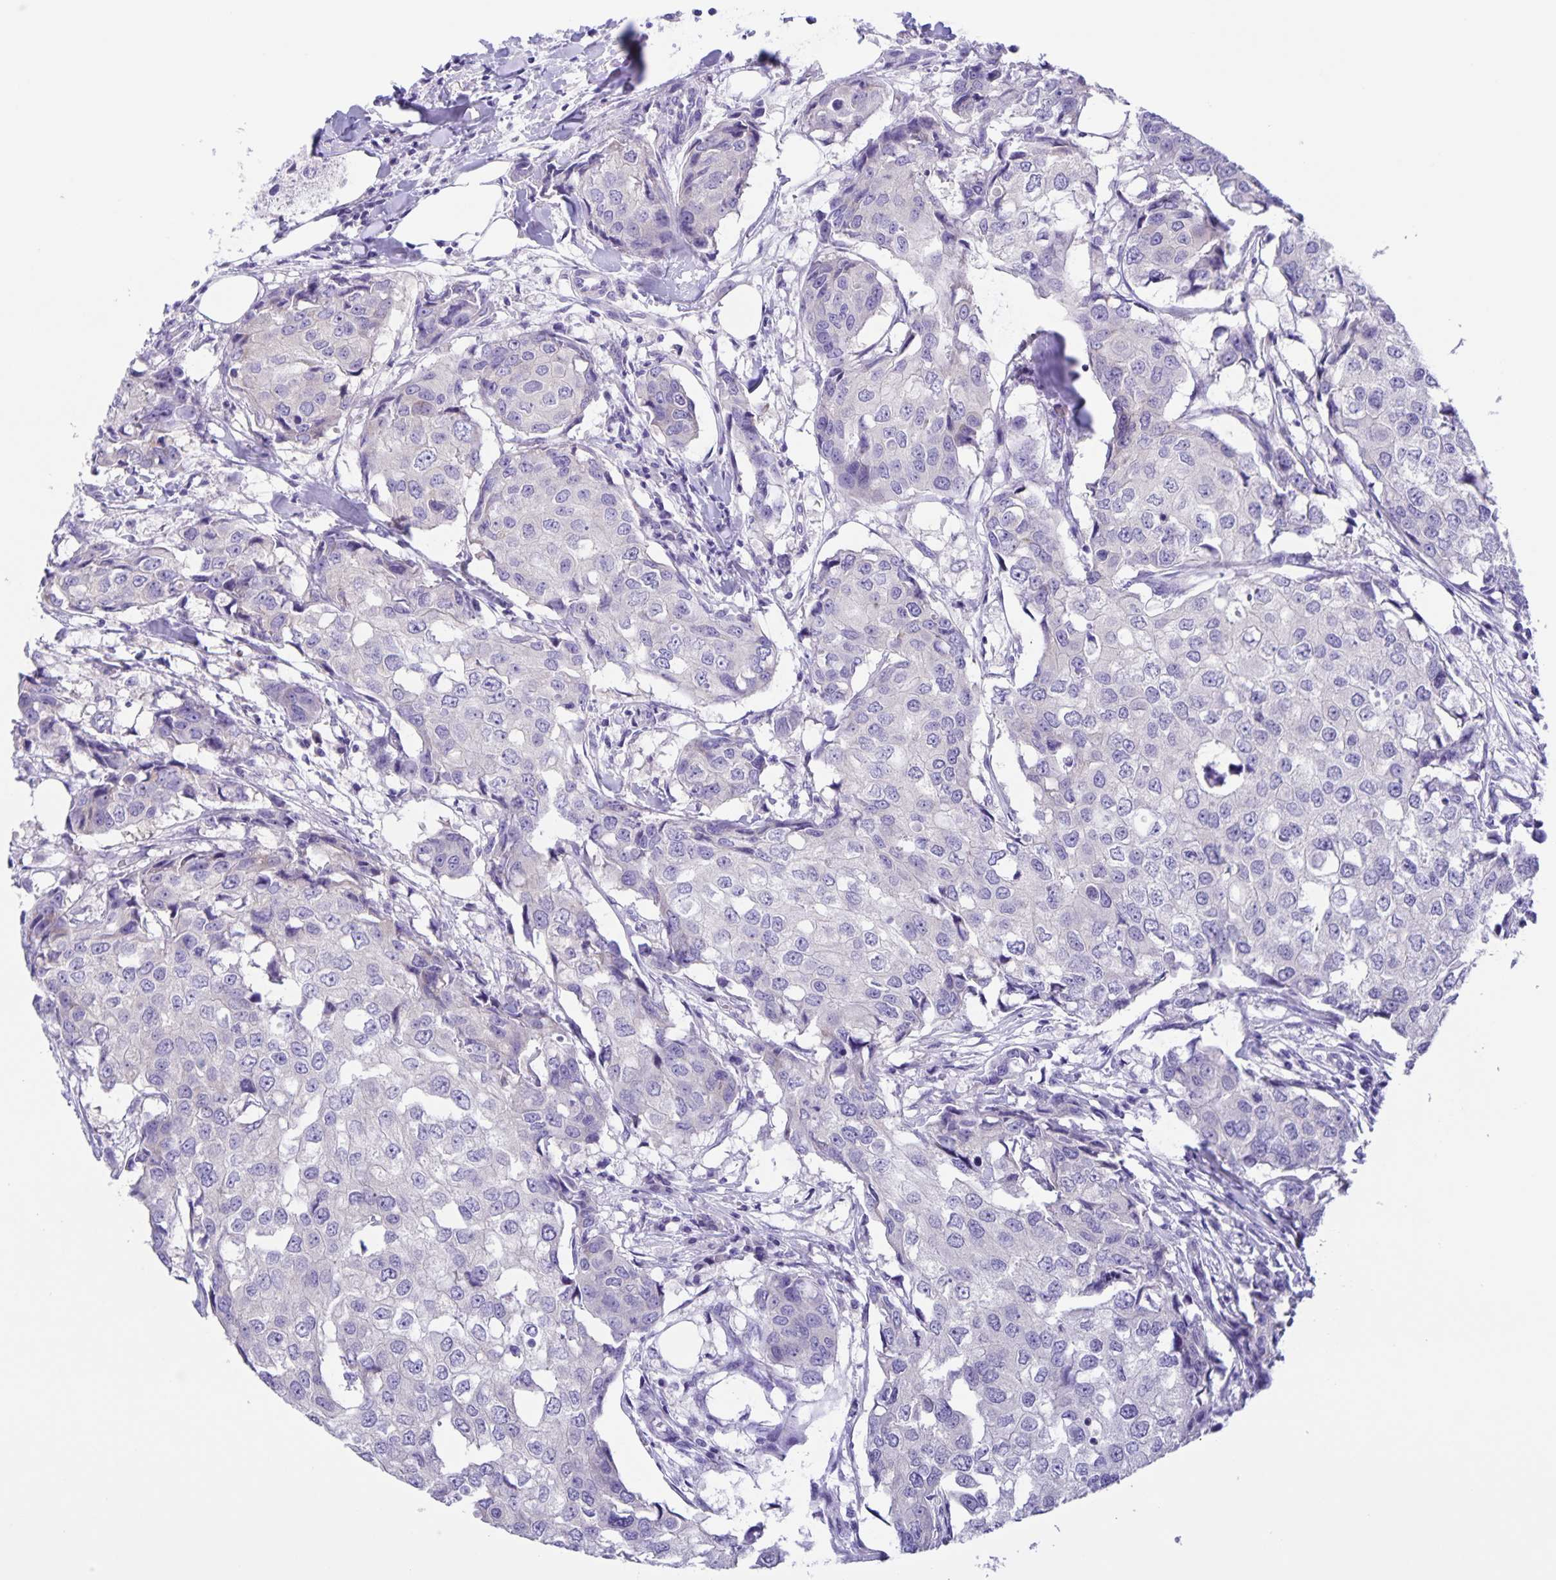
{"staining": {"intensity": "negative", "quantity": "none", "location": "none"}, "tissue": "breast cancer", "cell_type": "Tumor cells", "image_type": "cancer", "snomed": [{"axis": "morphology", "description": "Duct carcinoma"}, {"axis": "topography", "description": "Breast"}], "caption": "The photomicrograph reveals no significant positivity in tumor cells of infiltrating ductal carcinoma (breast).", "gene": "CAPSL", "patient": {"sex": "female", "age": 27}}